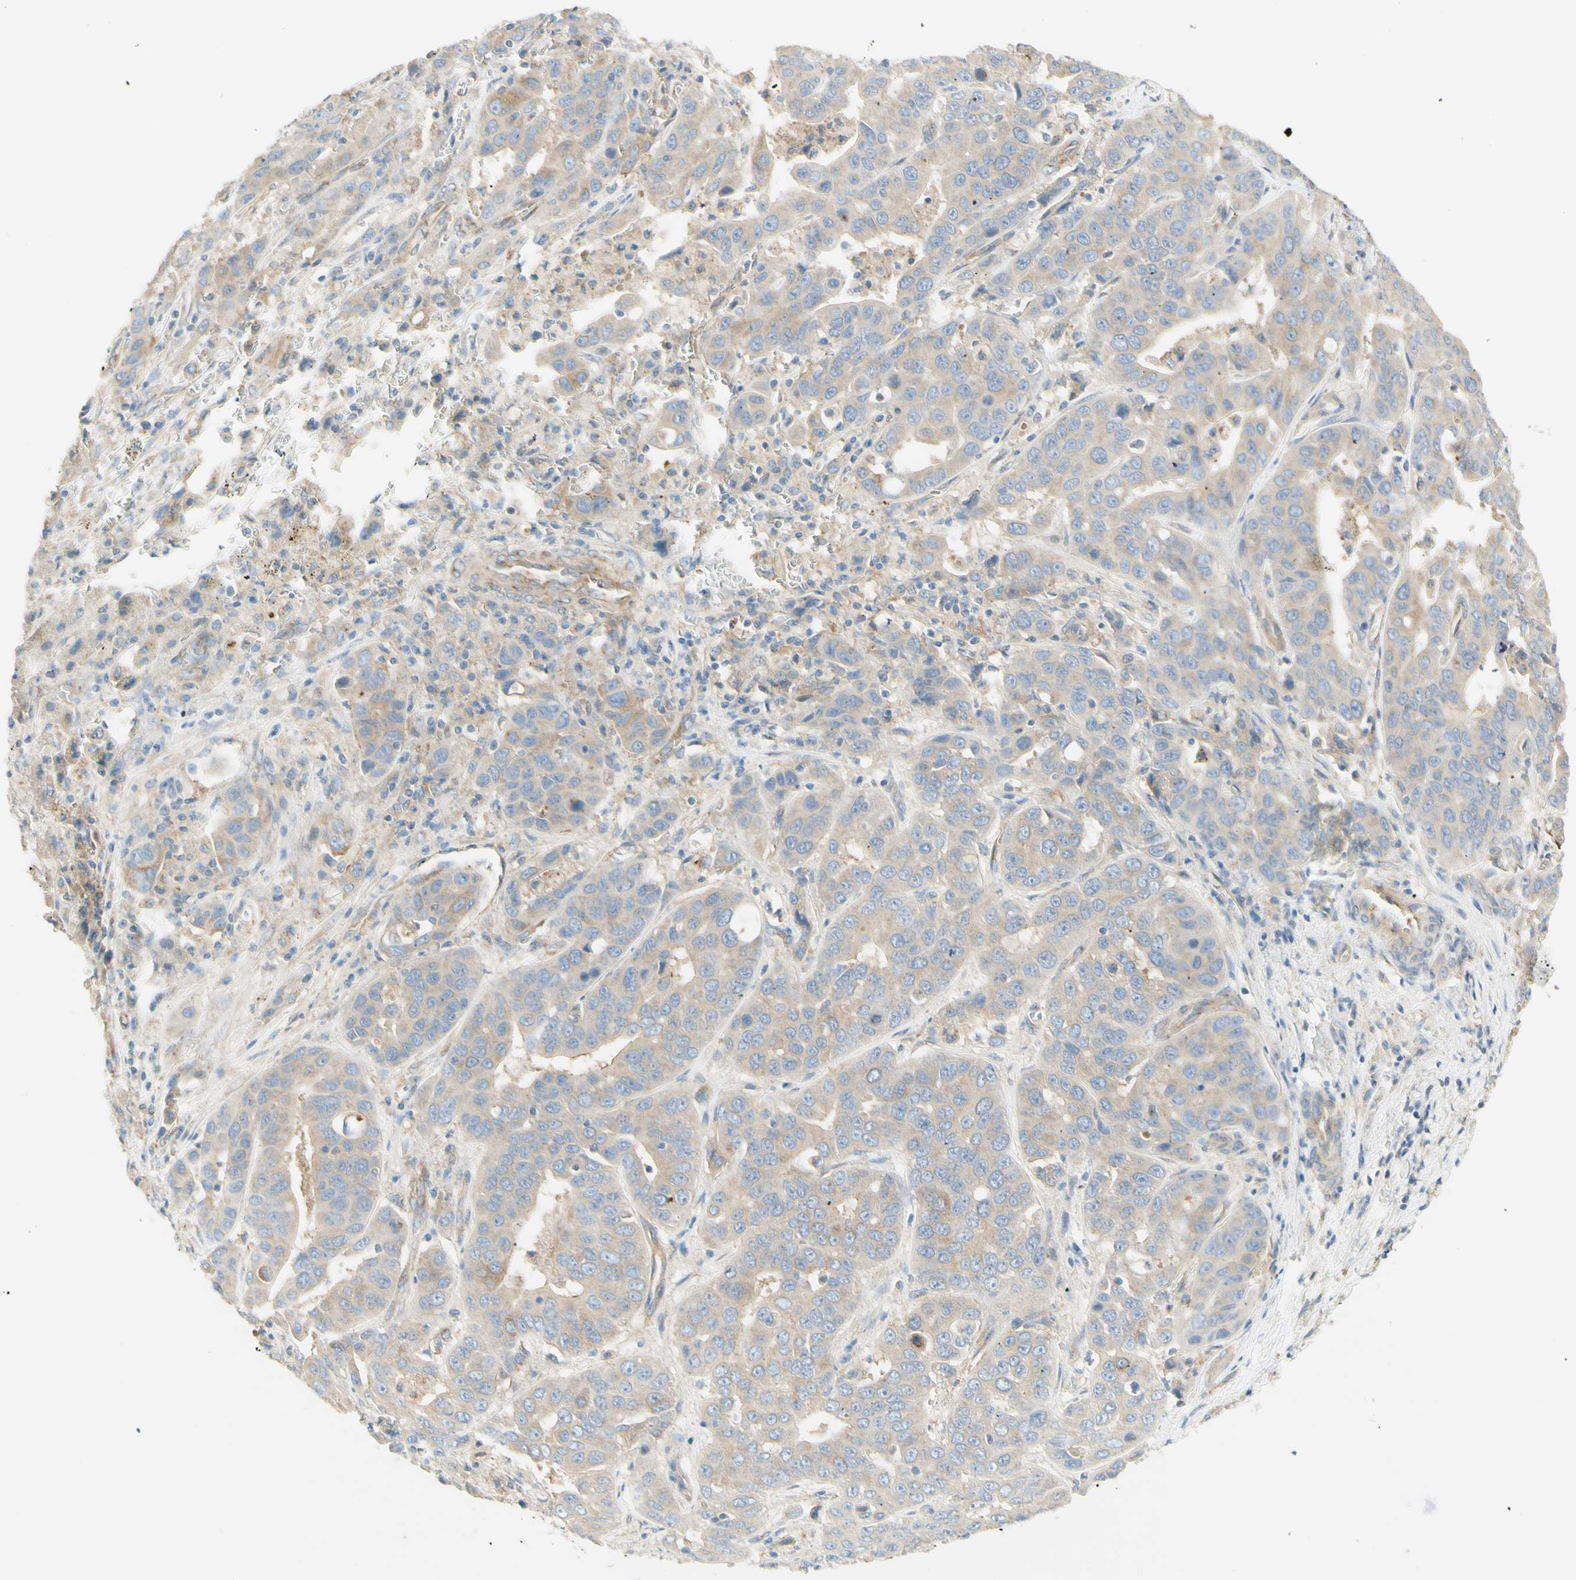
{"staining": {"intensity": "weak", "quantity": ">75%", "location": "cytoplasmic/membranous"}, "tissue": "liver cancer", "cell_type": "Tumor cells", "image_type": "cancer", "snomed": [{"axis": "morphology", "description": "Cholangiocarcinoma"}, {"axis": "topography", "description": "Liver"}], "caption": "Liver cancer (cholangiocarcinoma) tissue displays weak cytoplasmic/membranous staining in approximately >75% of tumor cells, visualized by immunohistochemistry.", "gene": "DYNC1H1", "patient": {"sex": "female", "age": 52}}